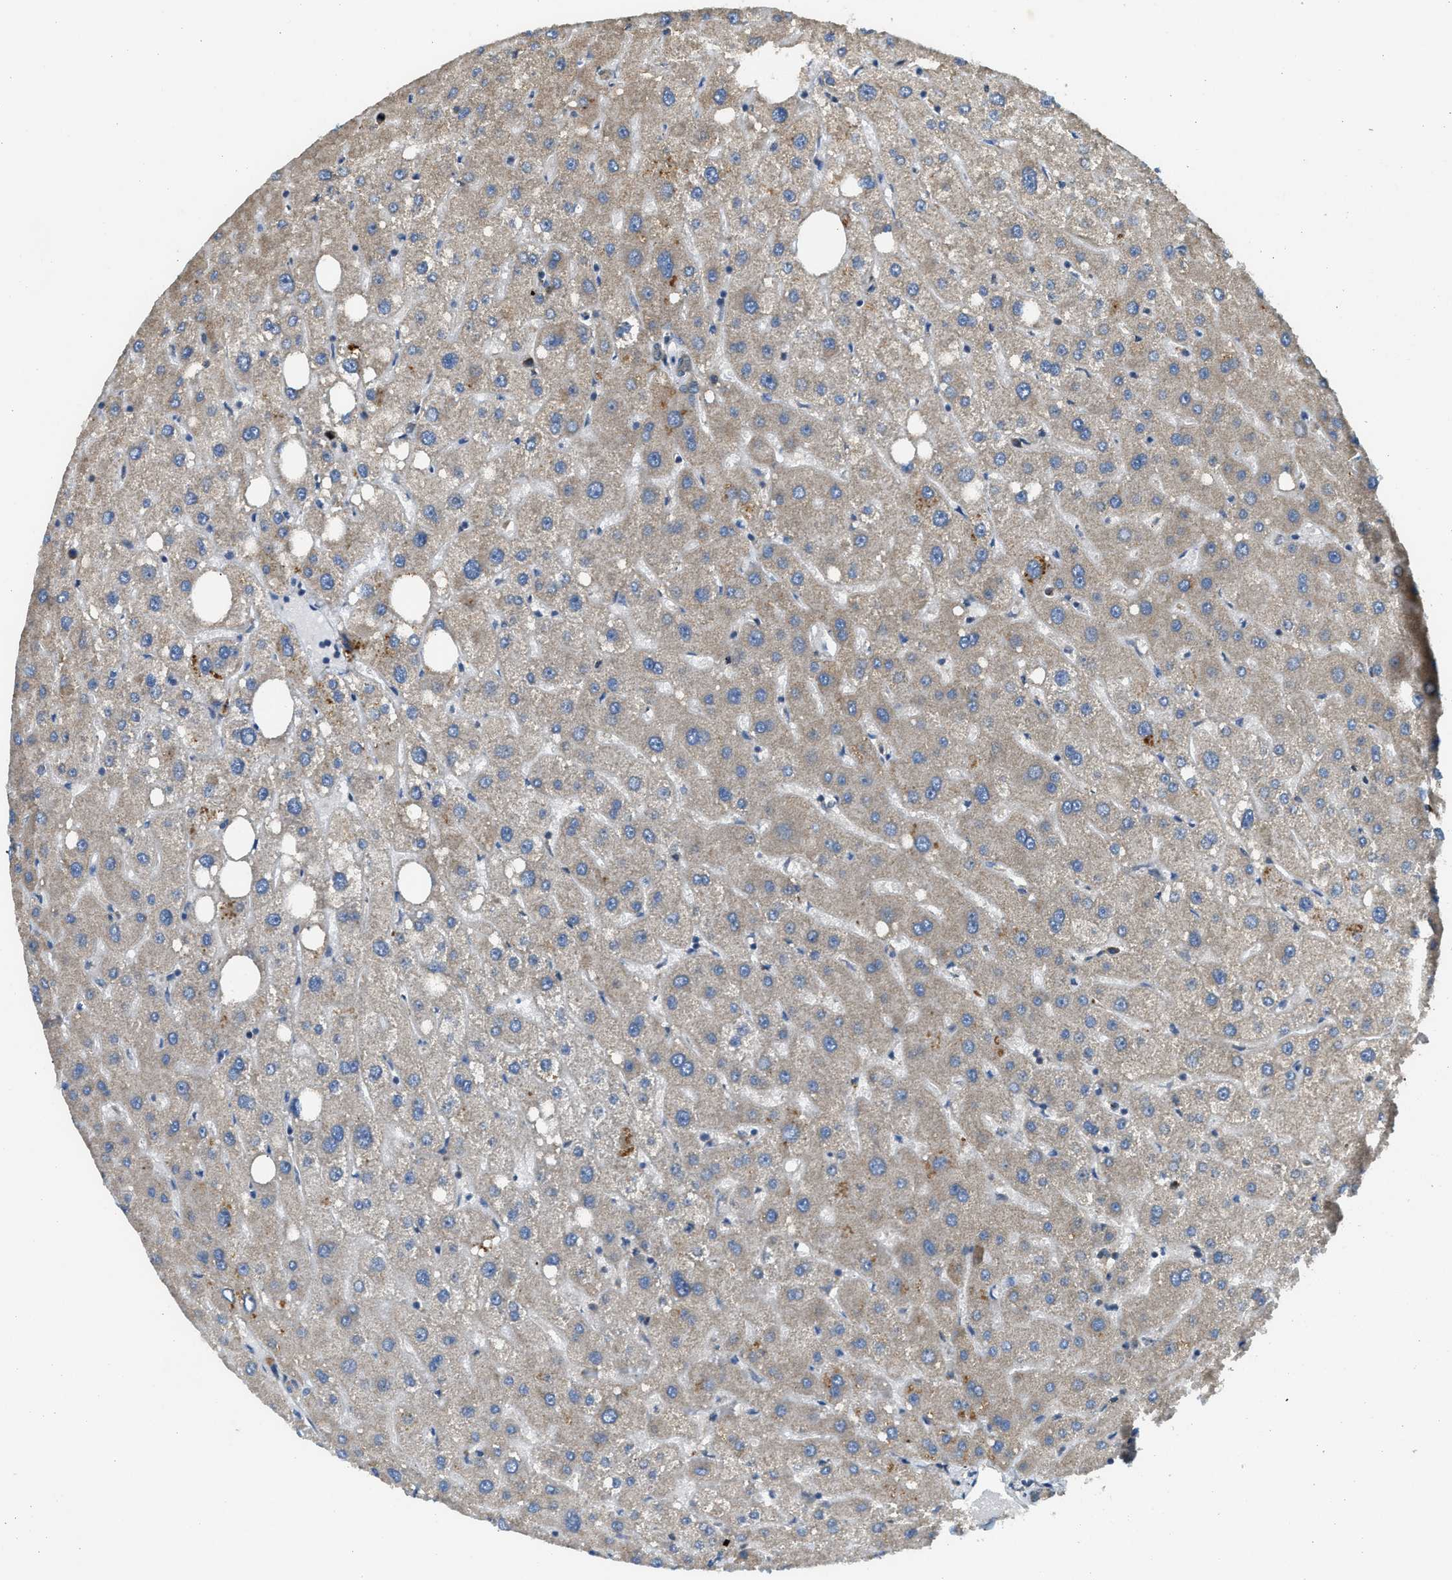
{"staining": {"intensity": "negative", "quantity": "none", "location": "none"}, "tissue": "liver", "cell_type": "Cholangiocytes", "image_type": "normal", "snomed": [{"axis": "morphology", "description": "Normal tissue, NOS"}, {"axis": "topography", "description": "Liver"}], "caption": "Immunohistochemistry photomicrograph of benign liver: human liver stained with DAB (3,3'-diaminobenzidine) reveals no significant protein positivity in cholangiocytes.", "gene": "TMEM68", "patient": {"sex": "male", "age": 73}}